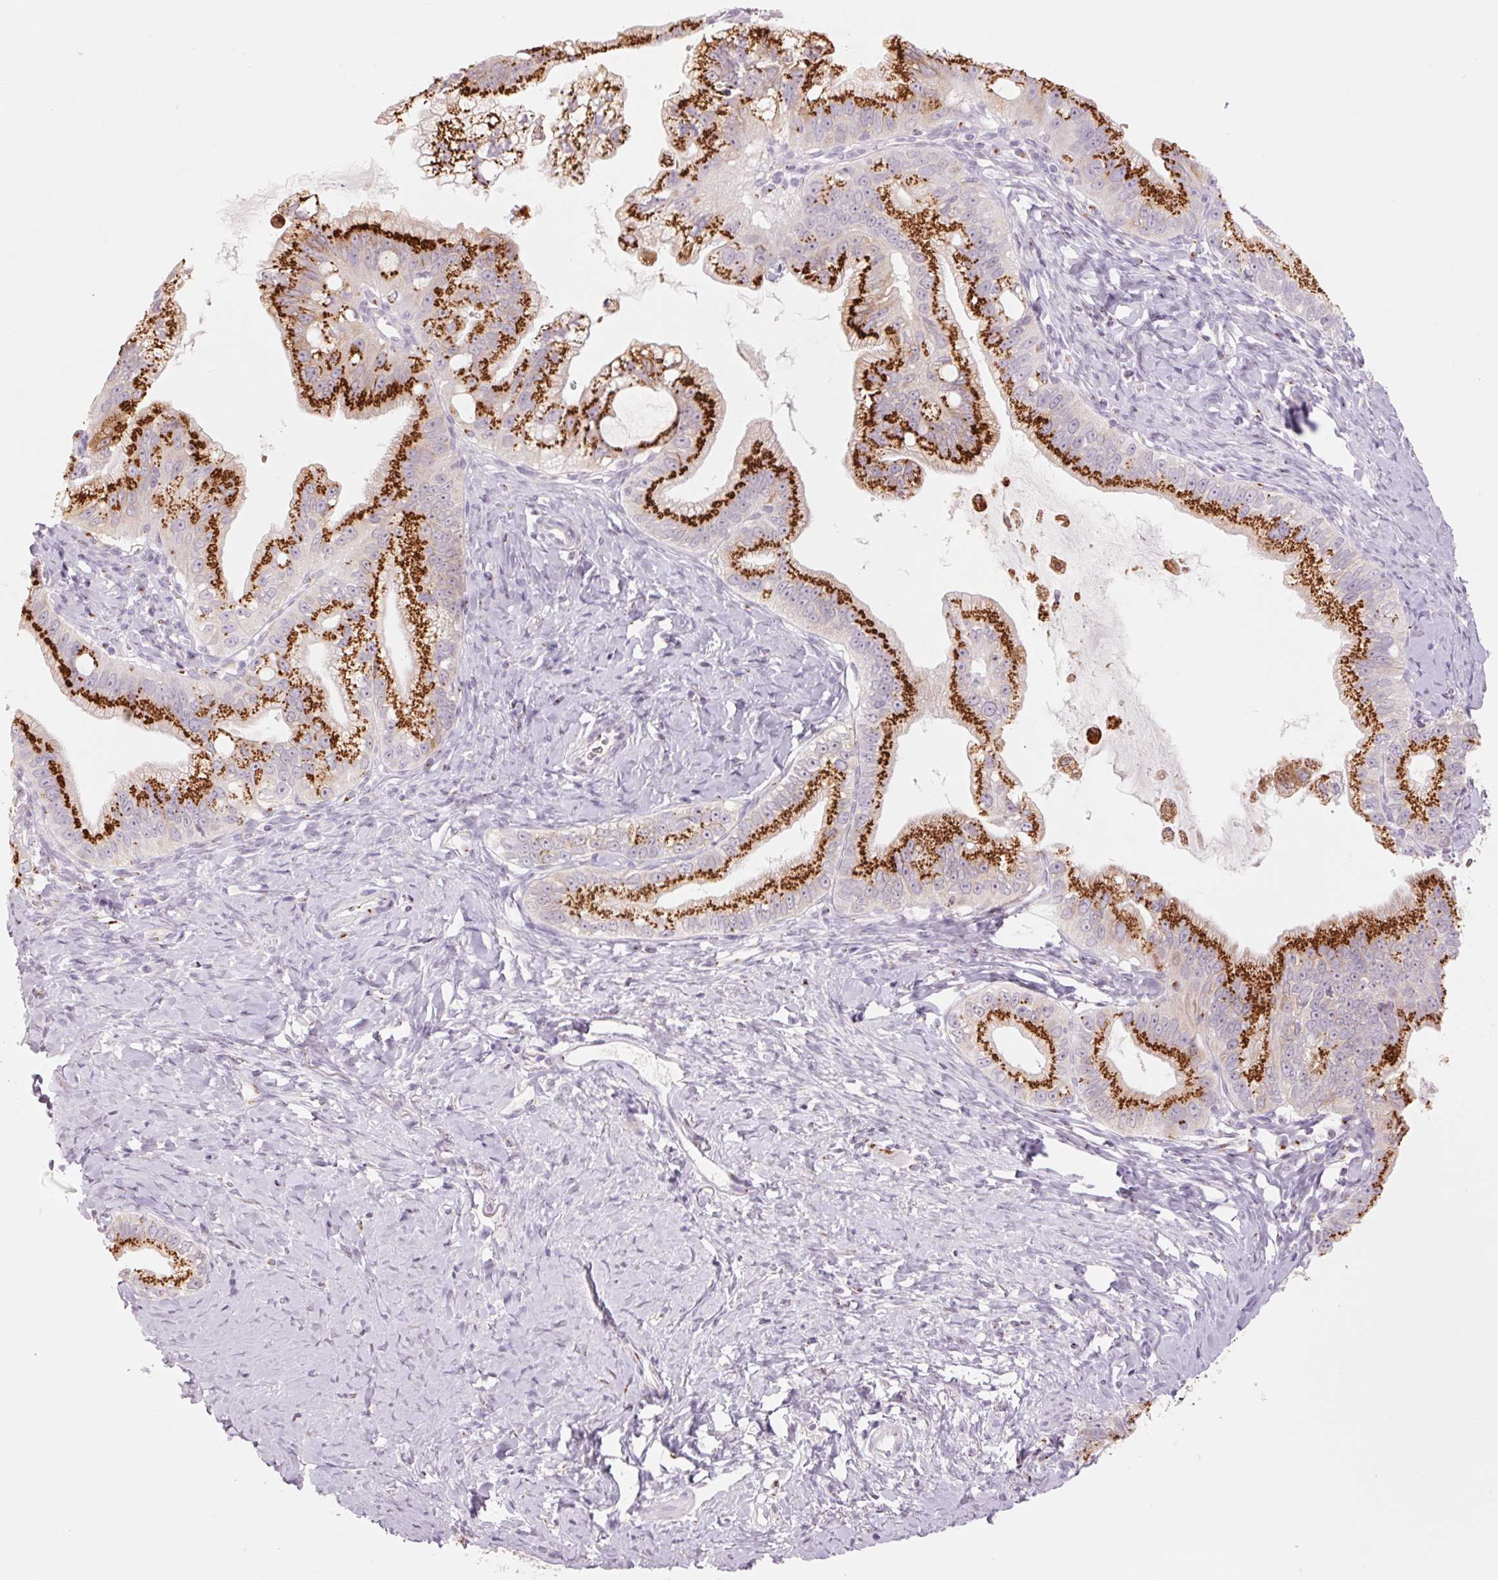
{"staining": {"intensity": "strong", "quantity": ">75%", "location": "cytoplasmic/membranous"}, "tissue": "pancreatic cancer", "cell_type": "Tumor cells", "image_type": "cancer", "snomed": [{"axis": "morphology", "description": "Adenocarcinoma, NOS"}, {"axis": "topography", "description": "Pancreas"}], "caption": "Adenocarcinoma (pancreatic) was stained to show a protein in brown. There is high levels of strong cytoplasmic/membranous positivity in approximately >75% of tumor cells. Using DAB (brown) and hematoxylin (blue) stains, captured at high magnification using brightfield microscopy.", "gene": "GALNT7", "patient": {"sex": "male", "age": 70}}